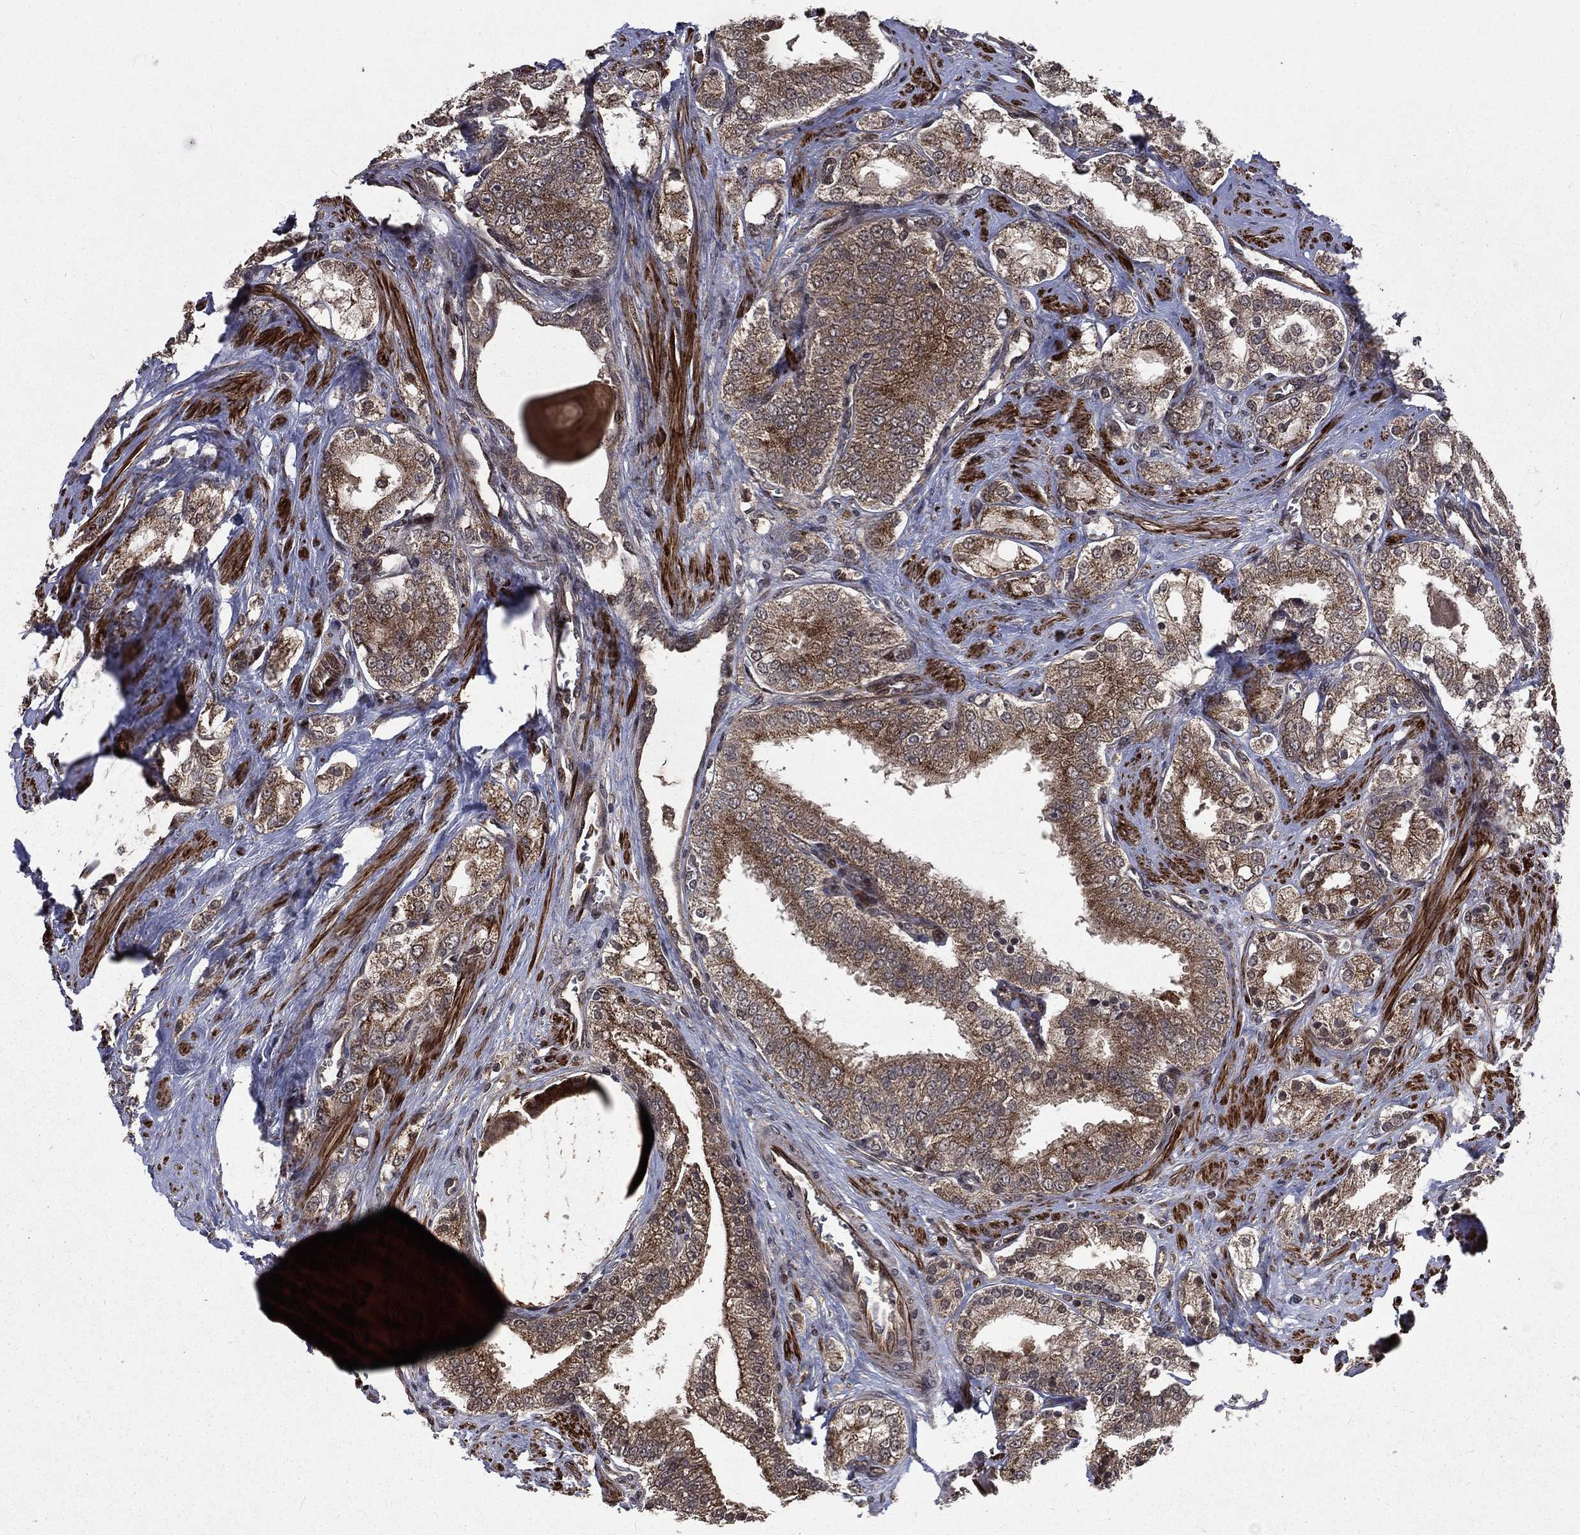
{"staining": {"intensity": "weak", "quantity": ">75%", "location": "cytoplasmic/membranous"}, "tissue": "prostate cancer", "cell_type": "Tumor cells", "image_type": "cancer", "snomed": [{"axis": "morphology", "description": "Adenocarcinoma, NOS"}, {"axis": "topography", "description": "Prostate and seminal vesicle, NOS"}, {"axis": "topography", "description": "Prostate"}], "caption": "A low amount of weak cytoplasmic/membranous expression is appreciated in about >75% of tumor cells in prostate cancer (adenocarcinoma) tissue.", "gene": "LENG8", "patient": {"sex": "male", "age": 67}}